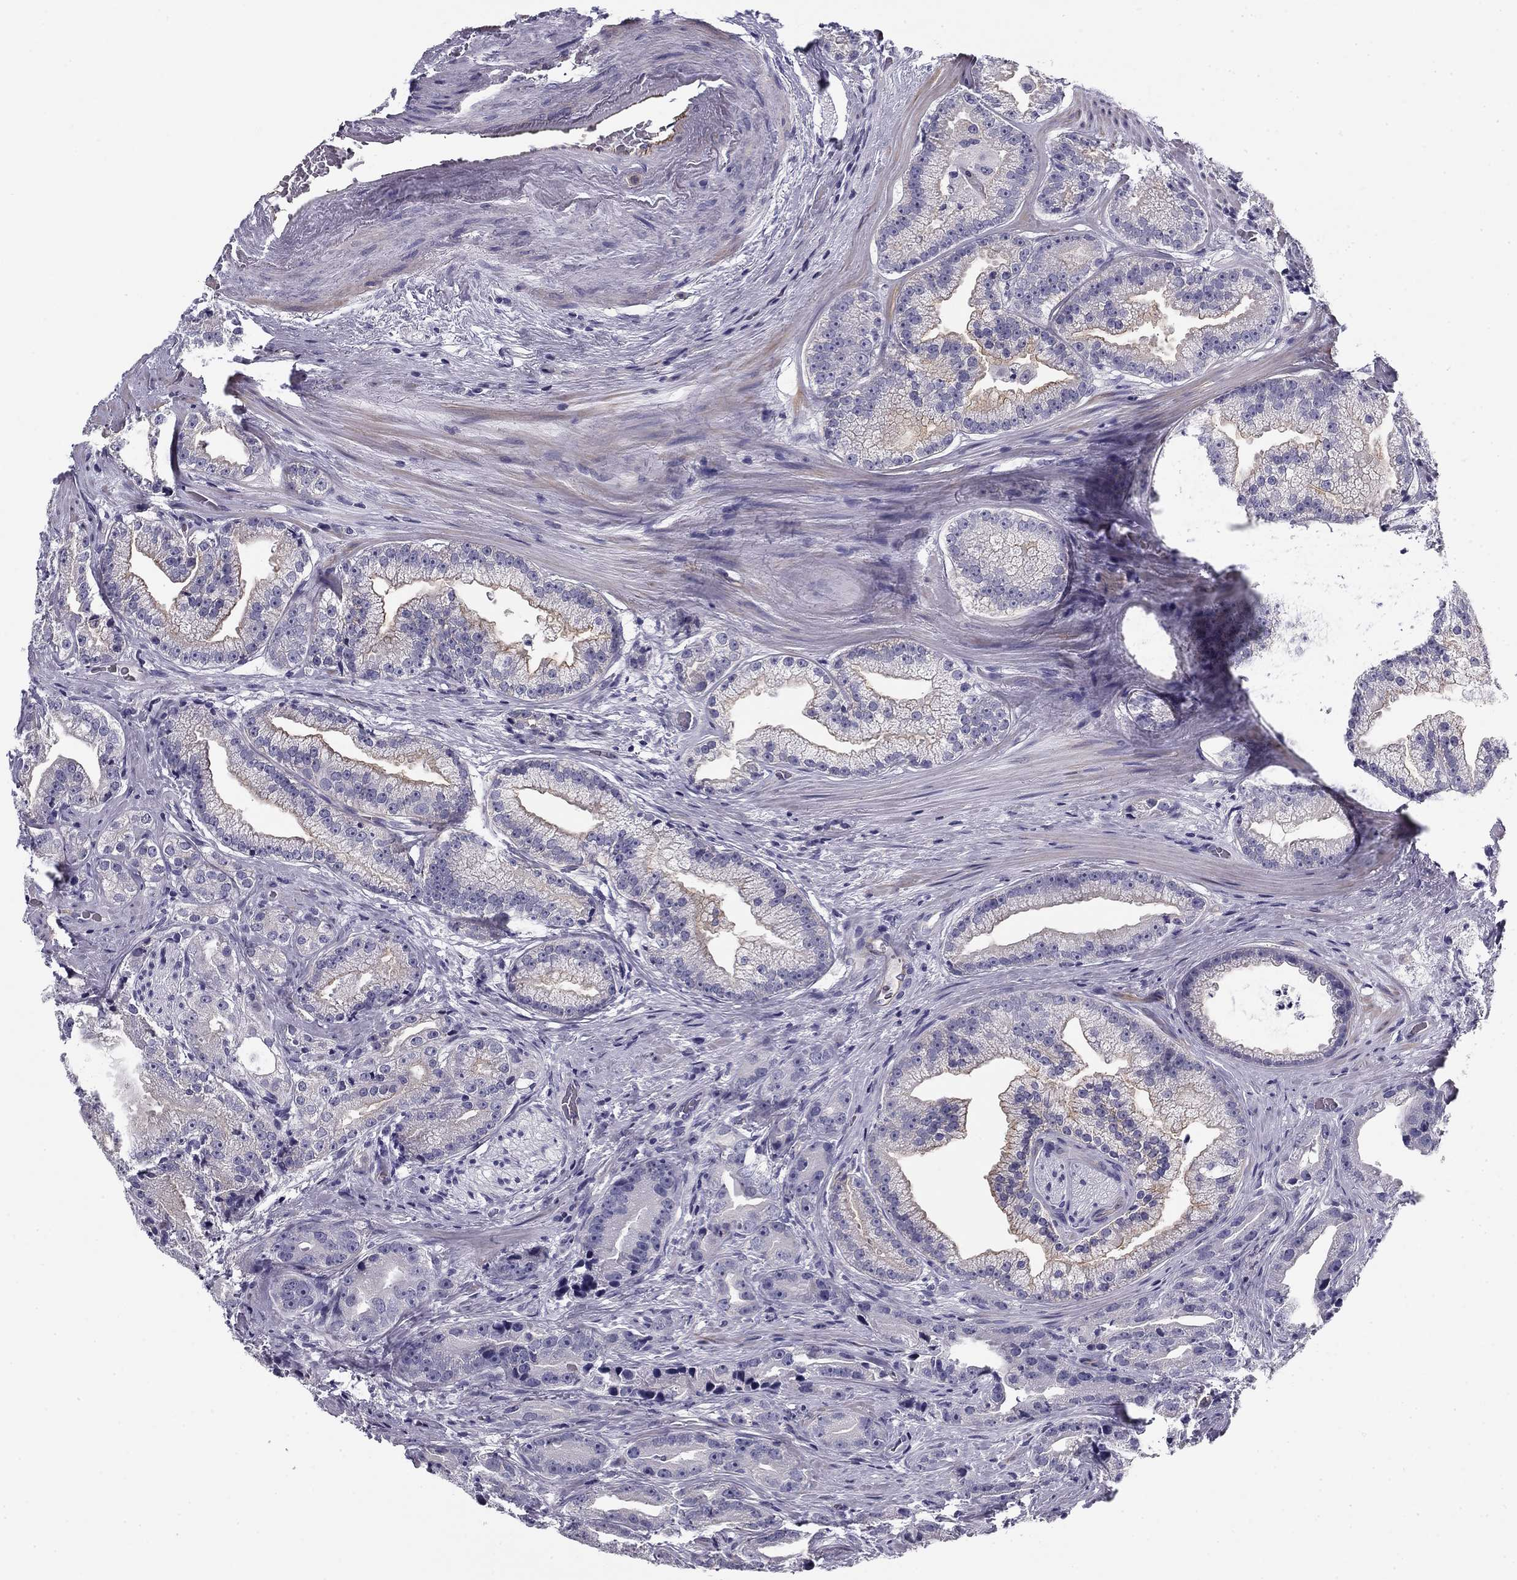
{"staining": {"intensity": "moderate", "quantity": "<25%", "location": "cytoplasmic/membranous"}, "tissue": "prostate cancer", "cell_type": "Tumor cells", "image_type": "cancer", "snomed": [{"axis": "morphology", "description": "Adenocarcinoma, NOS"}, {"axis": "morphology", "description": "Adenocarcinoma, High grade"}, {"axis": "topography", "description": "Prostate"}], "caption": "Immunohistochemistry (IHC) staining of prostate adenocarcinoma, which reveals low levels of moderate cytoplasmic/membranous staining in approximately <25% of tumor cells indicating moderate cytoplasmic/membranous protein expression. The staining was performed using DAB (brown) for protein detection and nuclei were counterstained in hematoxylin (blue).", "gene": "FLNC", "patient": {"sex": "male", "age": 64}}